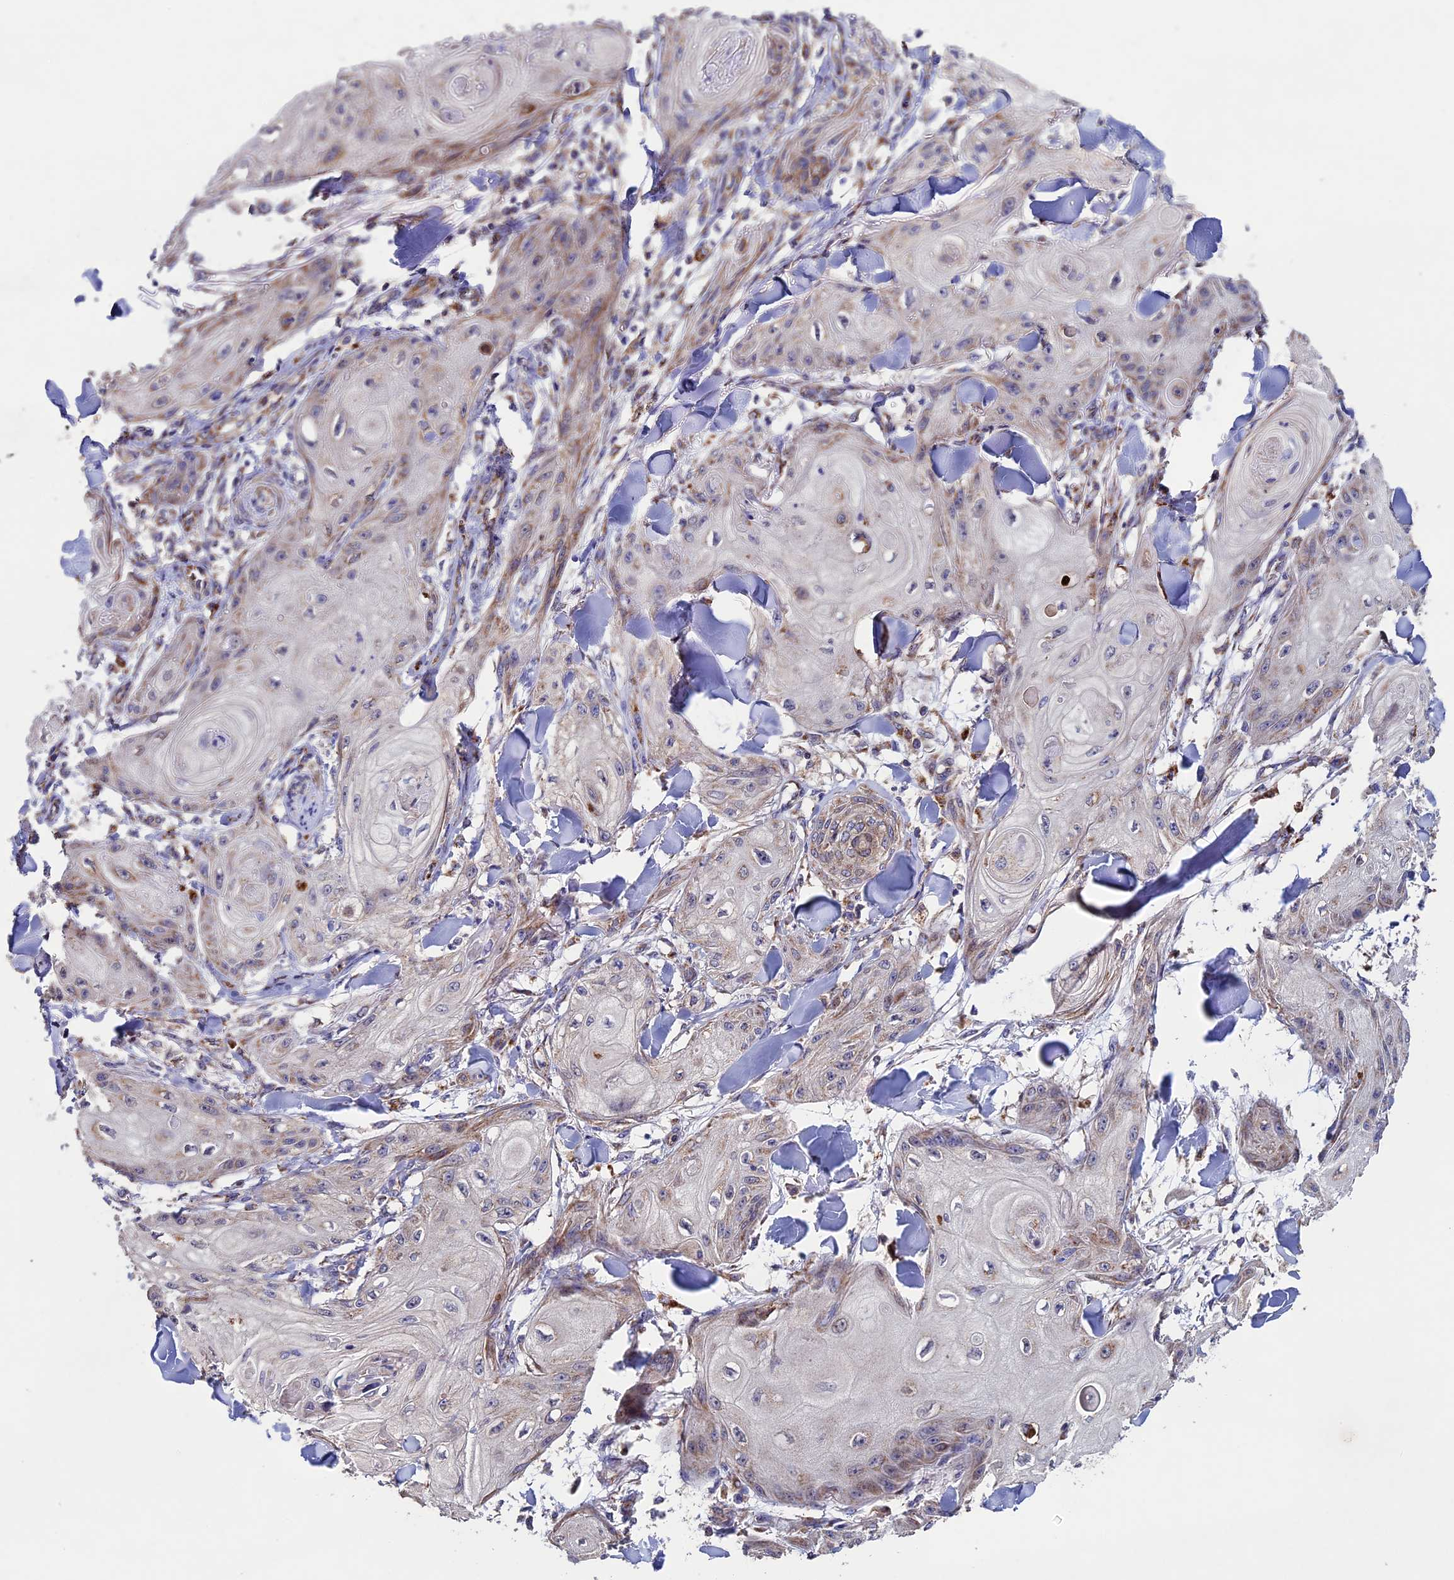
{"staining": {"intensity": "moderate", "quantity": "<25%", "location": "cytoplasmic/membranous"}, "tissue": "skin cancer", "cell_type": "Tumor cells", "image_type": "cancer", "snomed": [{"axis": "morphology", "description": "Squamous cell carcinoma, NOS"}, {"axis": "topography", "description": "Skin"}], "caption": "DAB immunohistochemical staining of skin cancer shows moderate cytoplasmic/membranous protein positivity in about <25% of tumor cells.", "gene": "RNF17", "patient": {"sex": "male", "age": 74}}